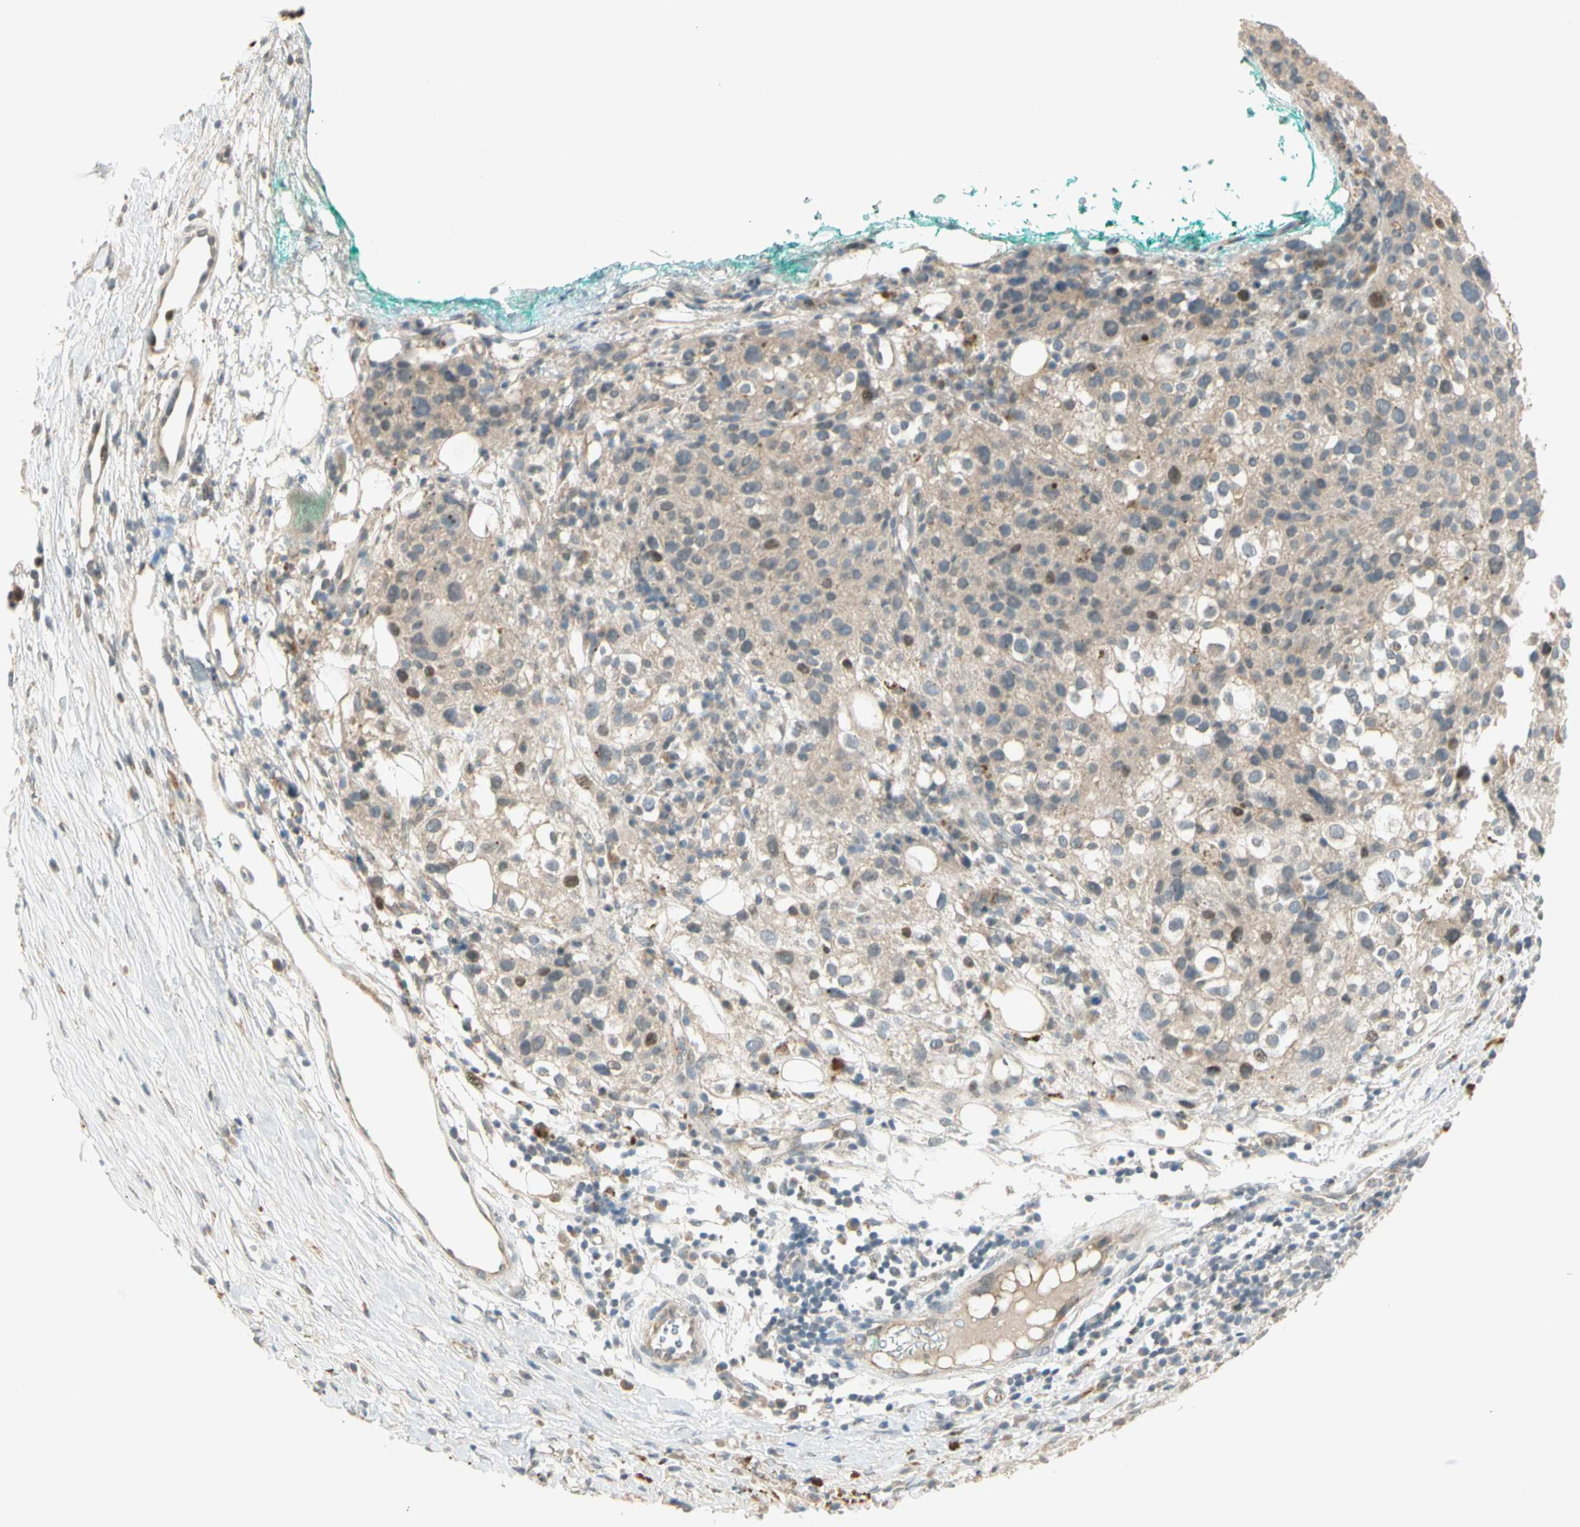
{"staining": {"intensity": "weak", "quantity": "<25%", "location": "cytoplasmic/membranous,nuclear"}, "tissue": "melanoma", "cell_type": "Tumor cells", "image_type": "cancer", "snomed": [{"axis": "morphology", "description": "Necrosis, NOS"}, {"axis": "morphology", "description": "Malignant melanoma, NOS"}, {"axis": "topography", "description": "Skin"}], "caption": "This micrograph is of melanoma stained with immunohistochemistry to label a protein in brown with the nuclei are counter-stained blue. There is no staining in tumor cells. Nuclei are stained in blue.", "gene": "PCDHB15", "patient": {"sex": "female", "age": 87}}